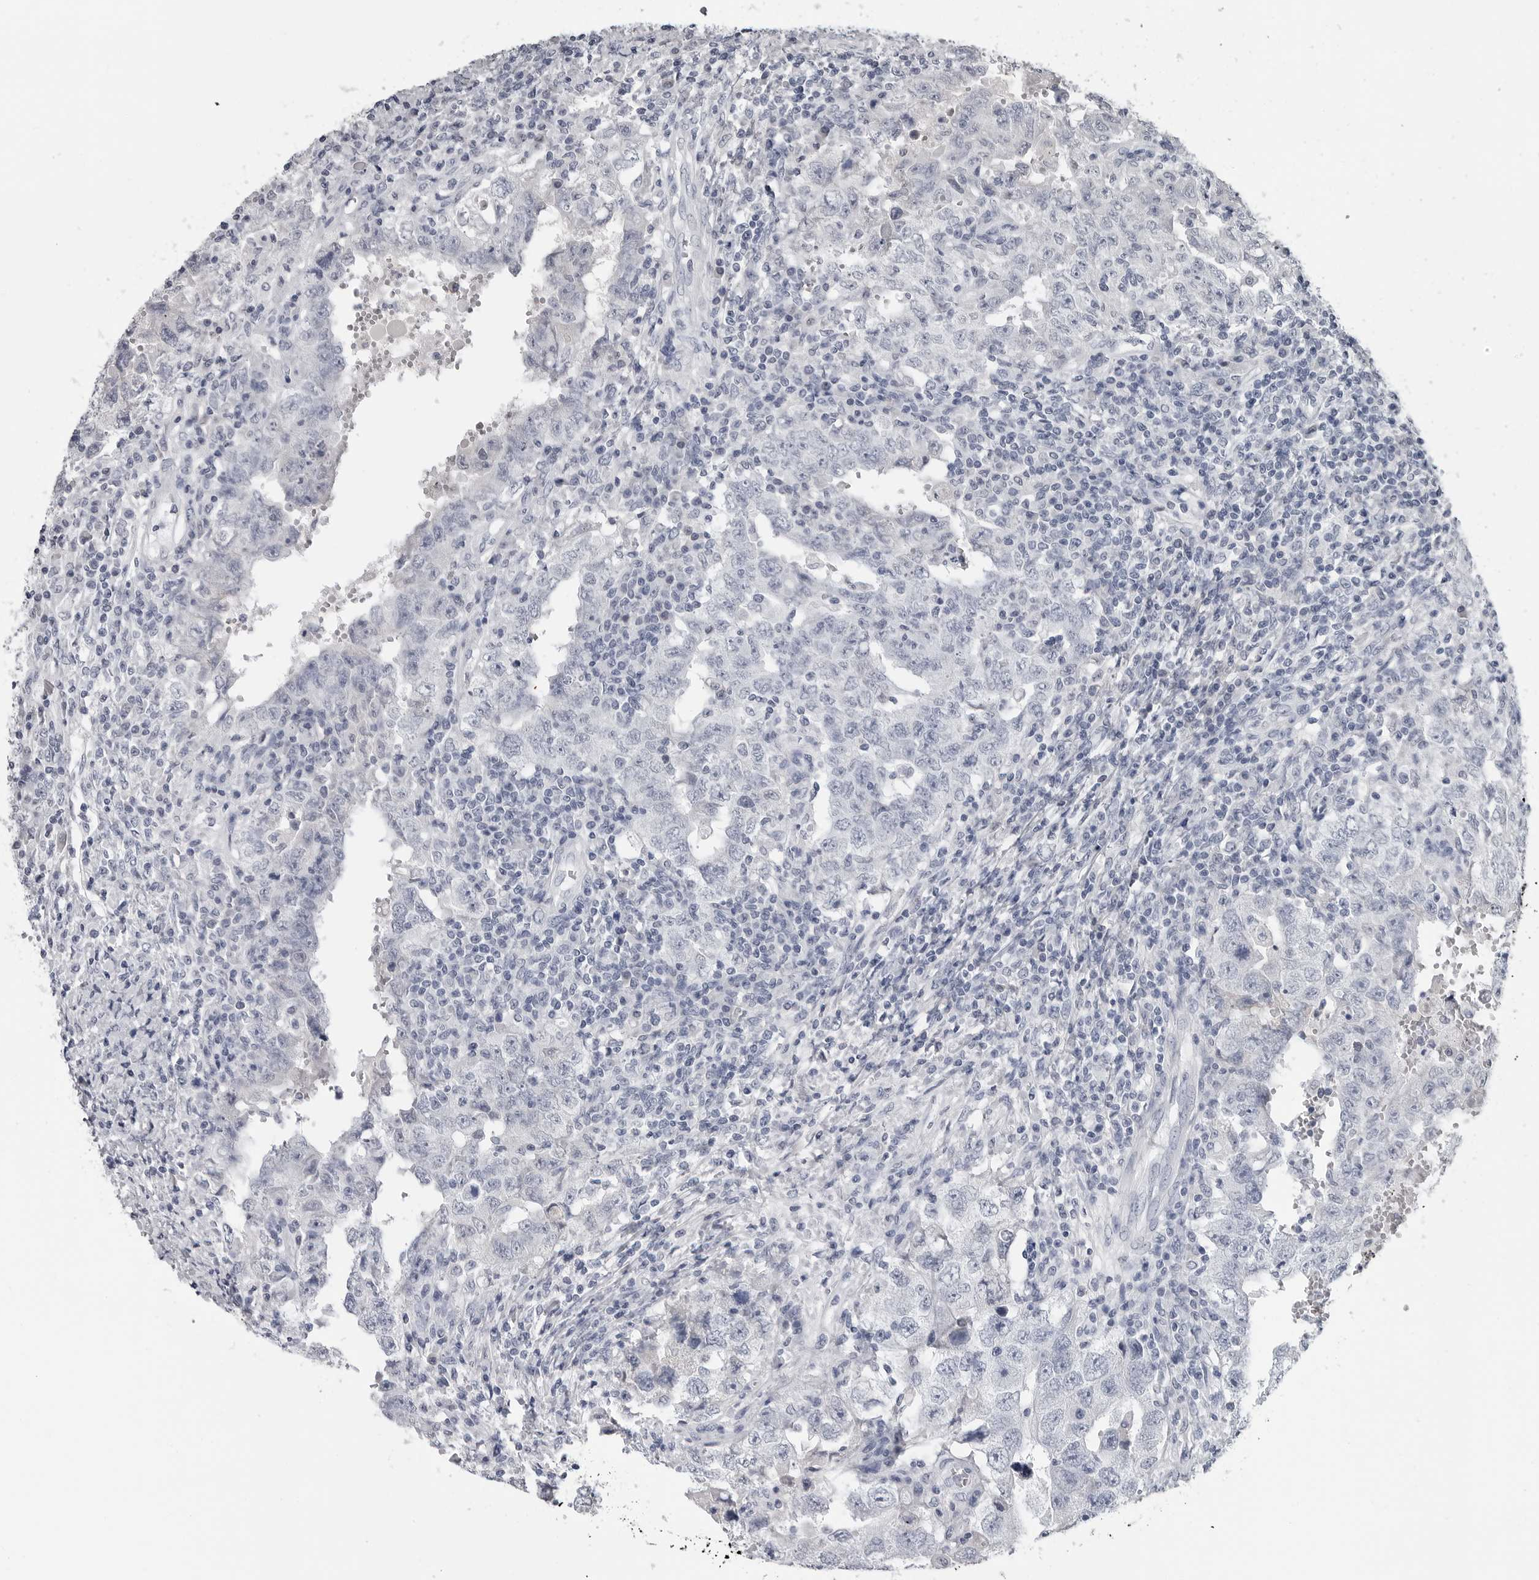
{"staining": {"intensity": "negative", "quantity": "none", "location": "none"}, "tissue": "testis cancer", "cell_type": "Tumor cells", "image_type": "cancer", "snomed": [{"axis": "morphology", "description": "Carcinoma, Embryonal, NOS"}, {"axis": "topography", "description": "Testis"}], "caption": "This is an IHC micrograph of testis embryonal carcinoma. There is no positivity in tumor cells.", "gene": "AMPD1", "patient": {"sex": "male", "age": 26}}